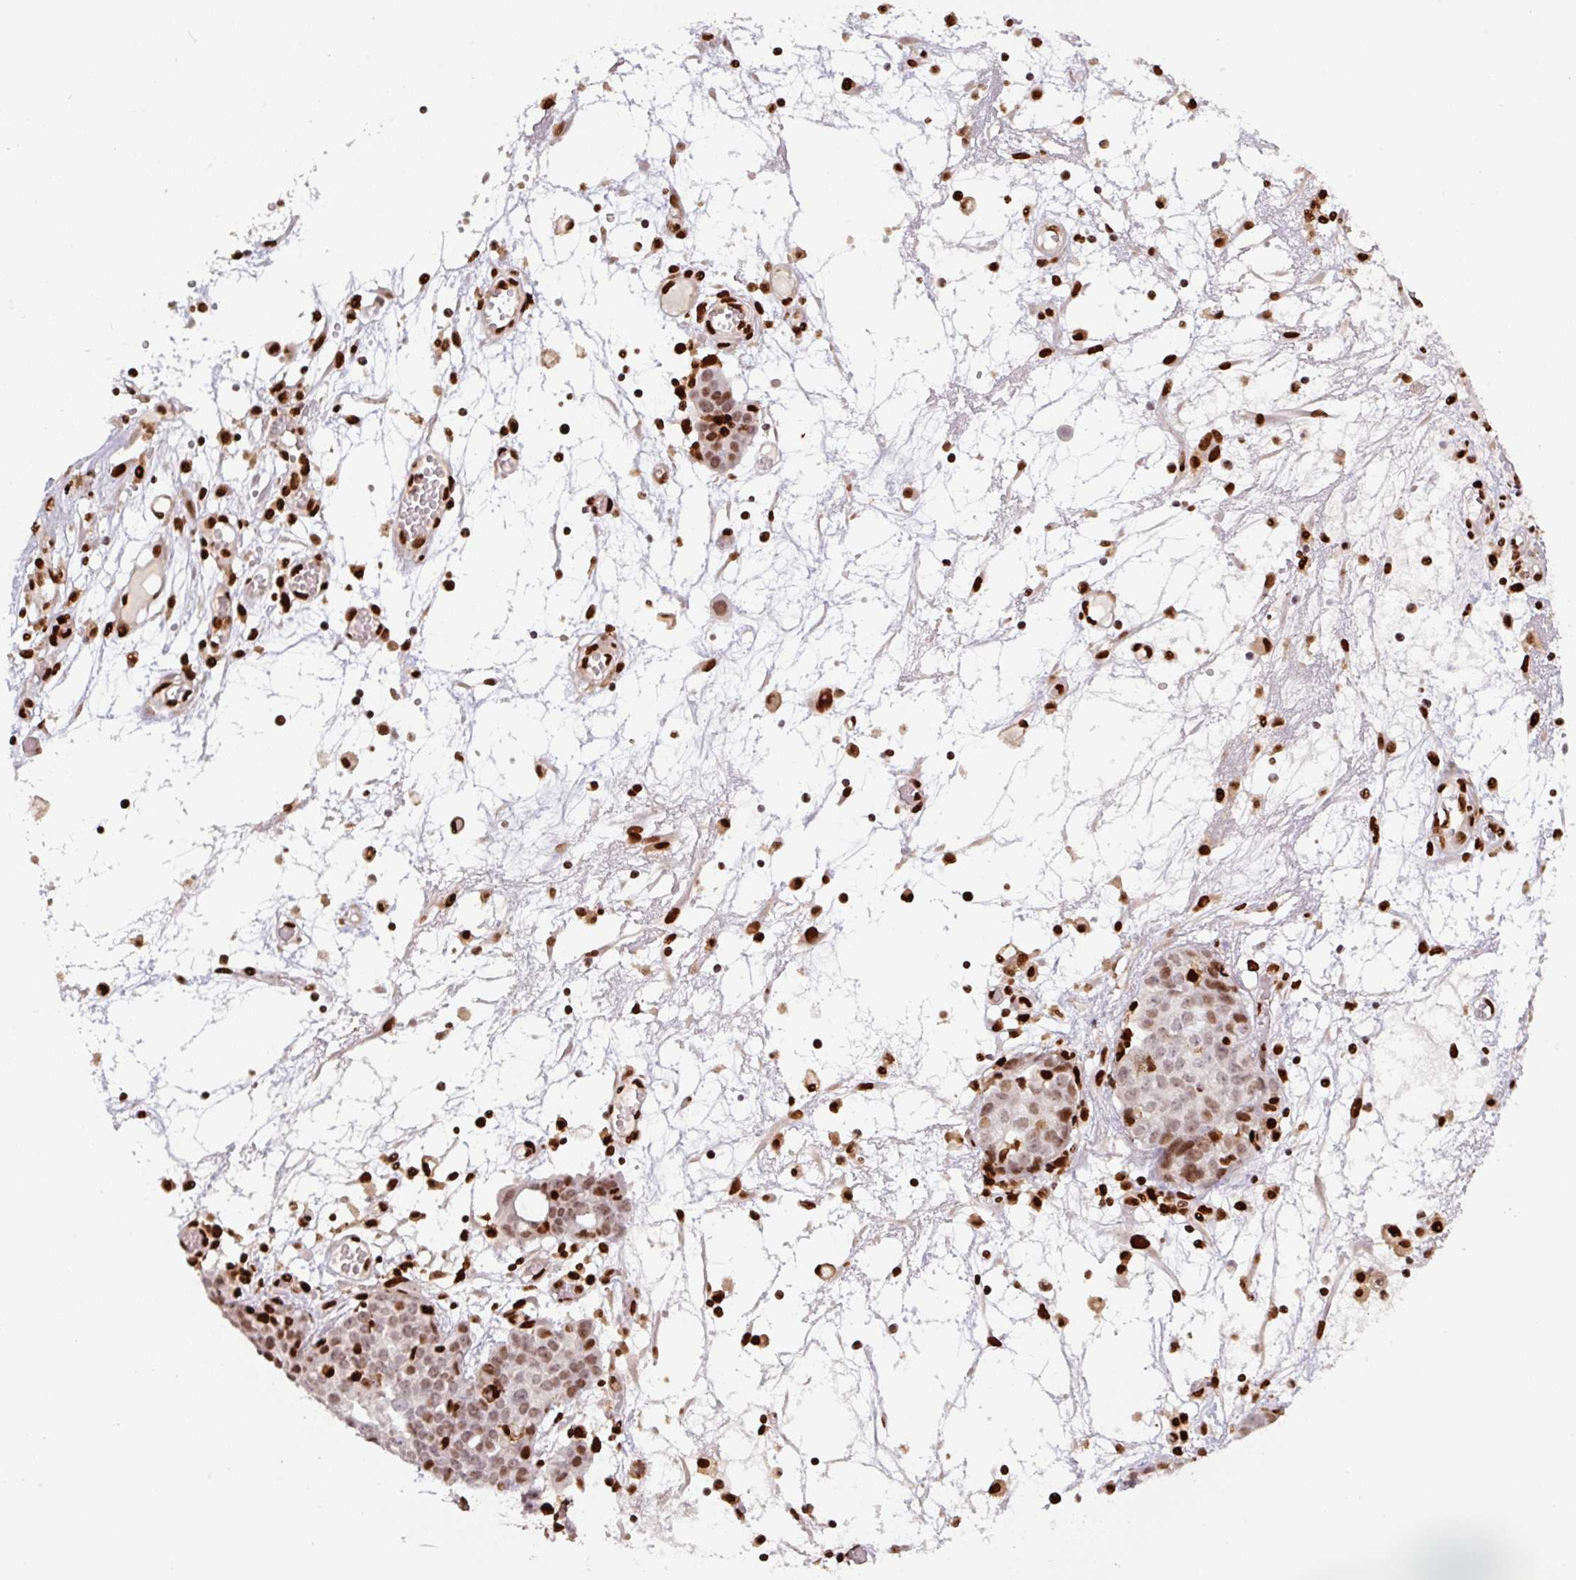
{"staining": {"intensity": "moderate", "quantity": ">75%", "location": "nuclear"}, "tissue": "ovarian cancer", "cell_type": "Tumor cells", "image_type": "cancer", "snomed": [{"axis": "morphology", "description": "Cystadenocarcinoma, serous, NOS"}, {"axis": "topography", "description": "Soft tissue"}, {"axis": "topography", "description": "Ovary"}], "caption": "Immunohistochemical staining of ovarian serous cystadenocarcinoma reveals medium levels of moderate nuclear protein positivity in approximately >75% of tumor cells.", "gene": "PYDC2", "patient": {"sex": "female", "age": 57}}